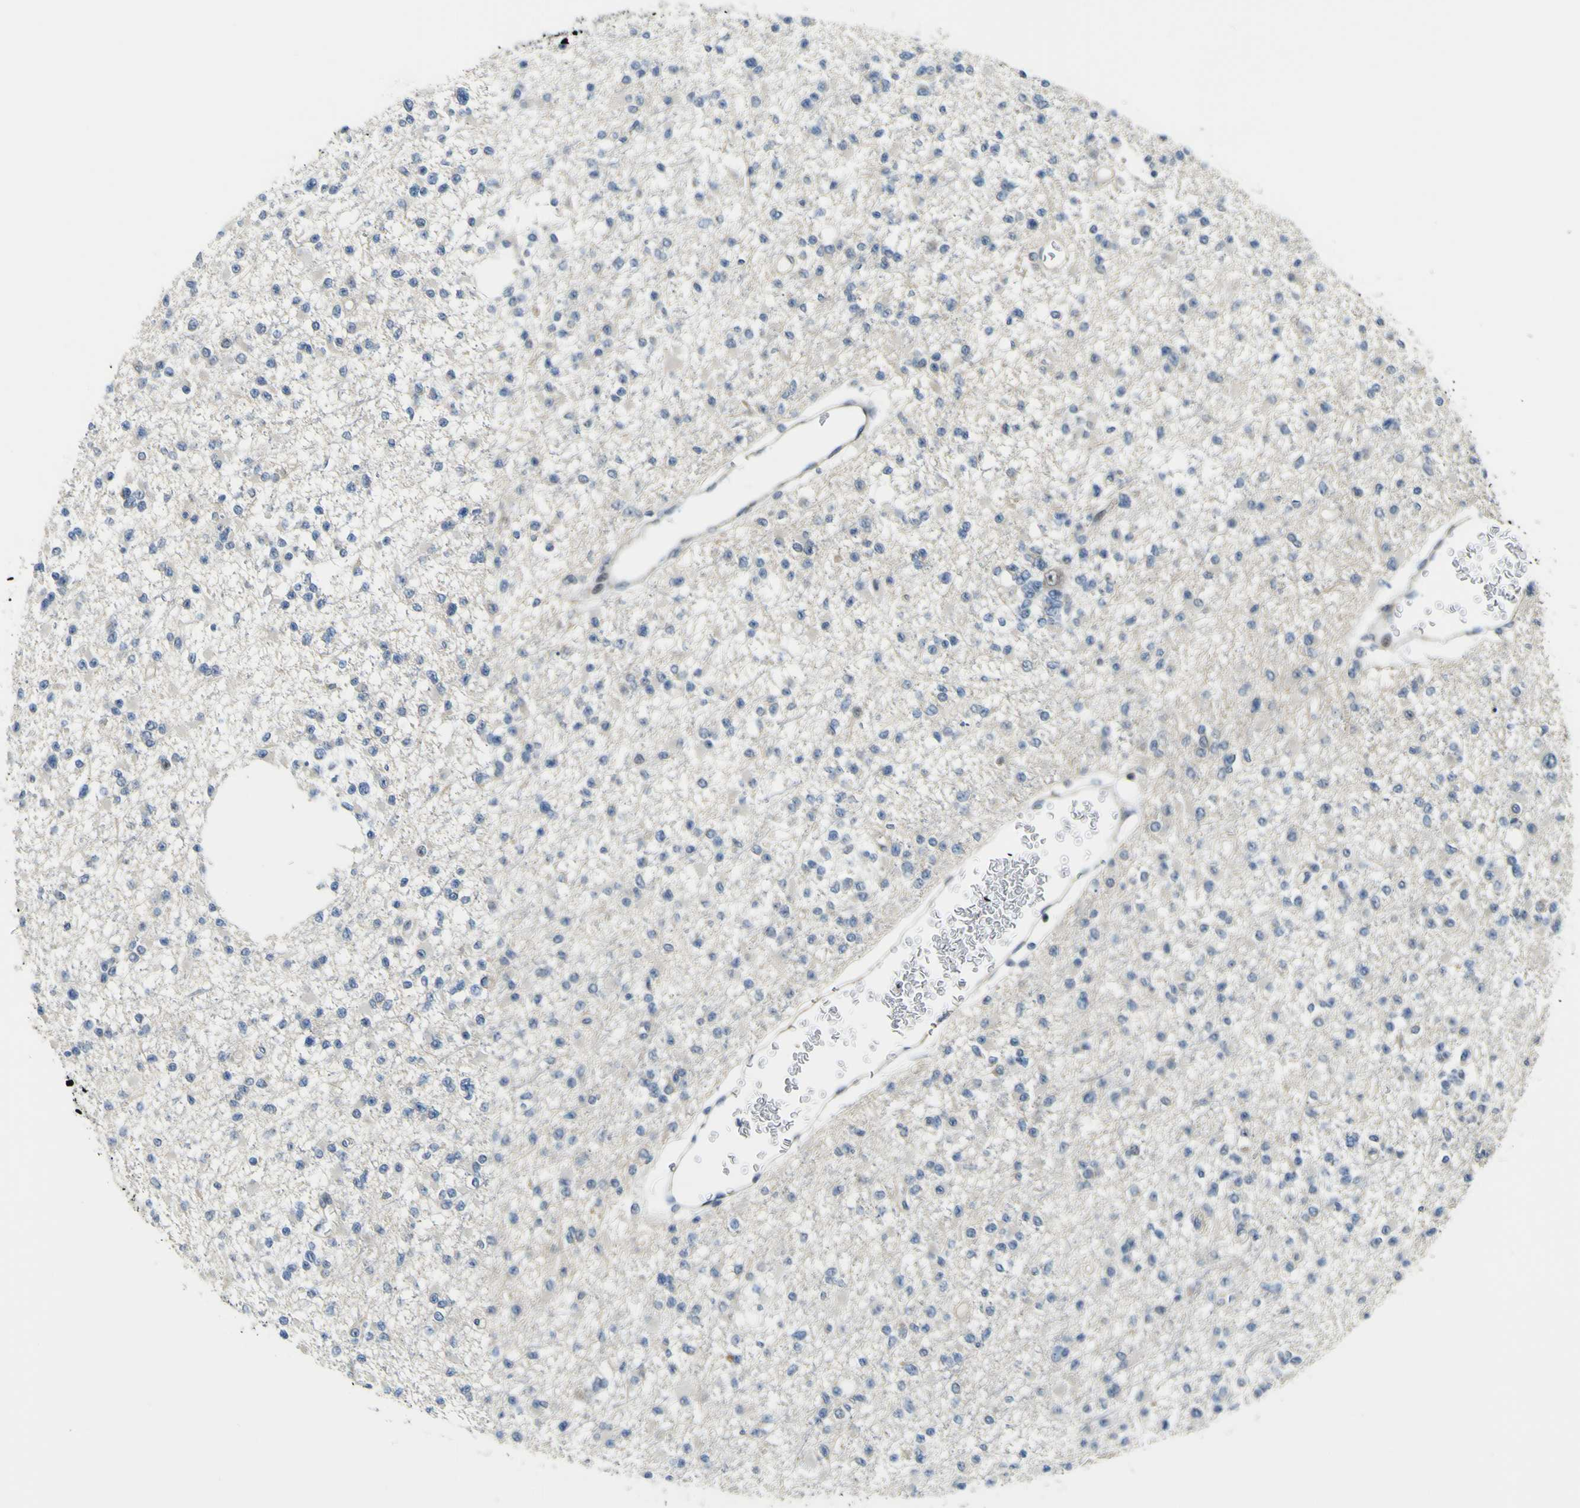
{"staining": {"intensity": "negative", "quantity": "none", "location": "none"}, "tissue": "glioma", "cell_type": "Tumor cells", "image_type": "cancer", "snomed": [{"axis": "morphology", "description": "Glioma, malignant, Low grade"}, {"axis": "topography", "description": "Brain"}], "caption": "The micrograph exhibits no staining of tumor cells in glioma.", "gene": "KDM7A", "patient": {"sex": "female", "age": 22}}